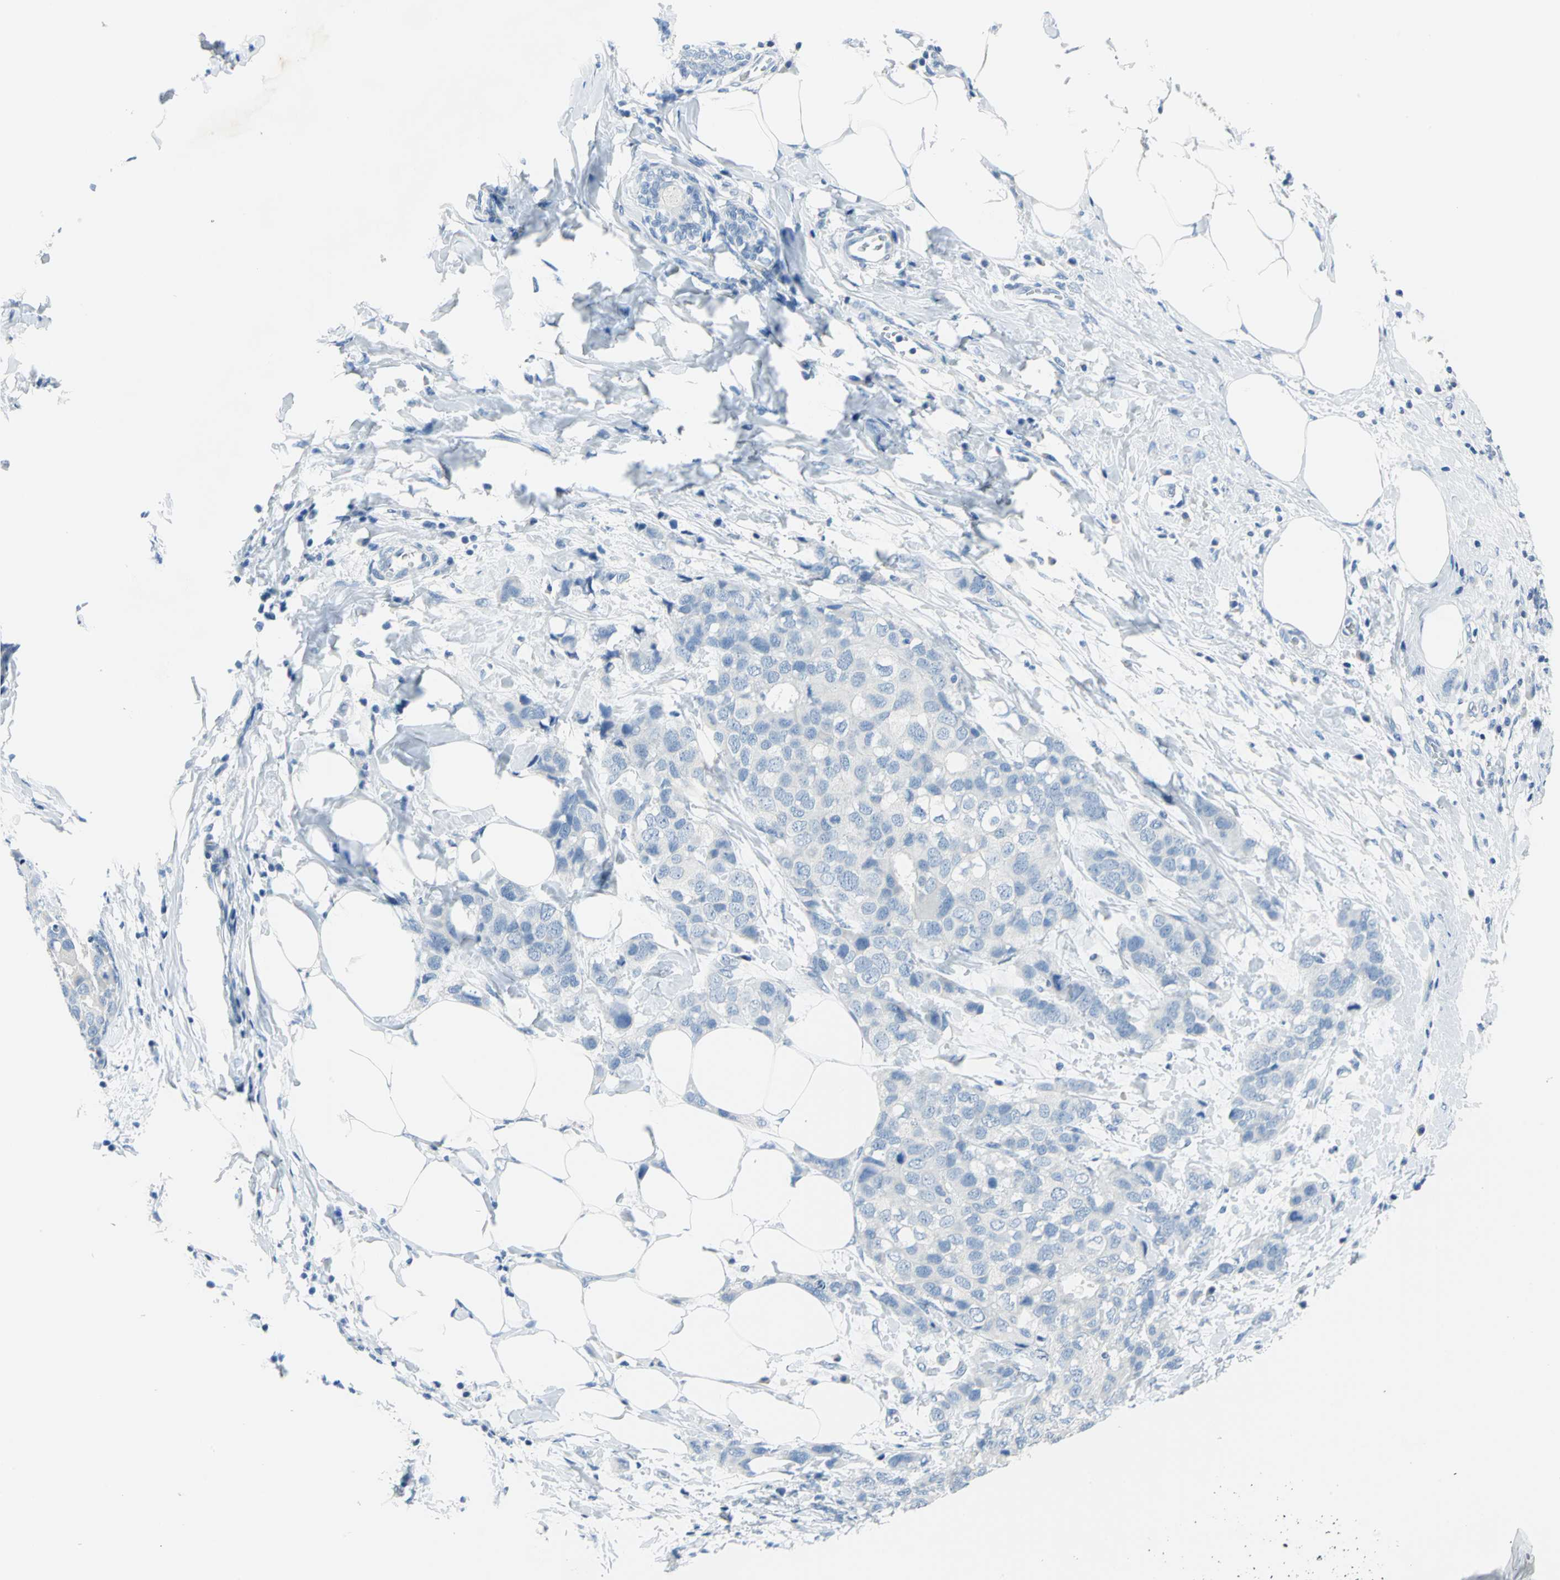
{"staining": {"intensity": "negative", "quantity": "none", "location": "none"}, "tissue": "breast cancer", "cell_type": "Tumor cells", "image_type": "cancer", "snomed": [{"axis": "morphology", "description": "Normal tissue, NOS"}, {"axis": "morphology", "description": "Duct carcinoma"}, {"axis": "topography", "description": "Breast"}], "caption": "Human infiltrating ductal carcinoma (breast) stained for a protein using immunohistochemistry demonstrates no expression in tumor cells.", "gene": "PKLR", "patient": {"sex": "female", "age": 50}}